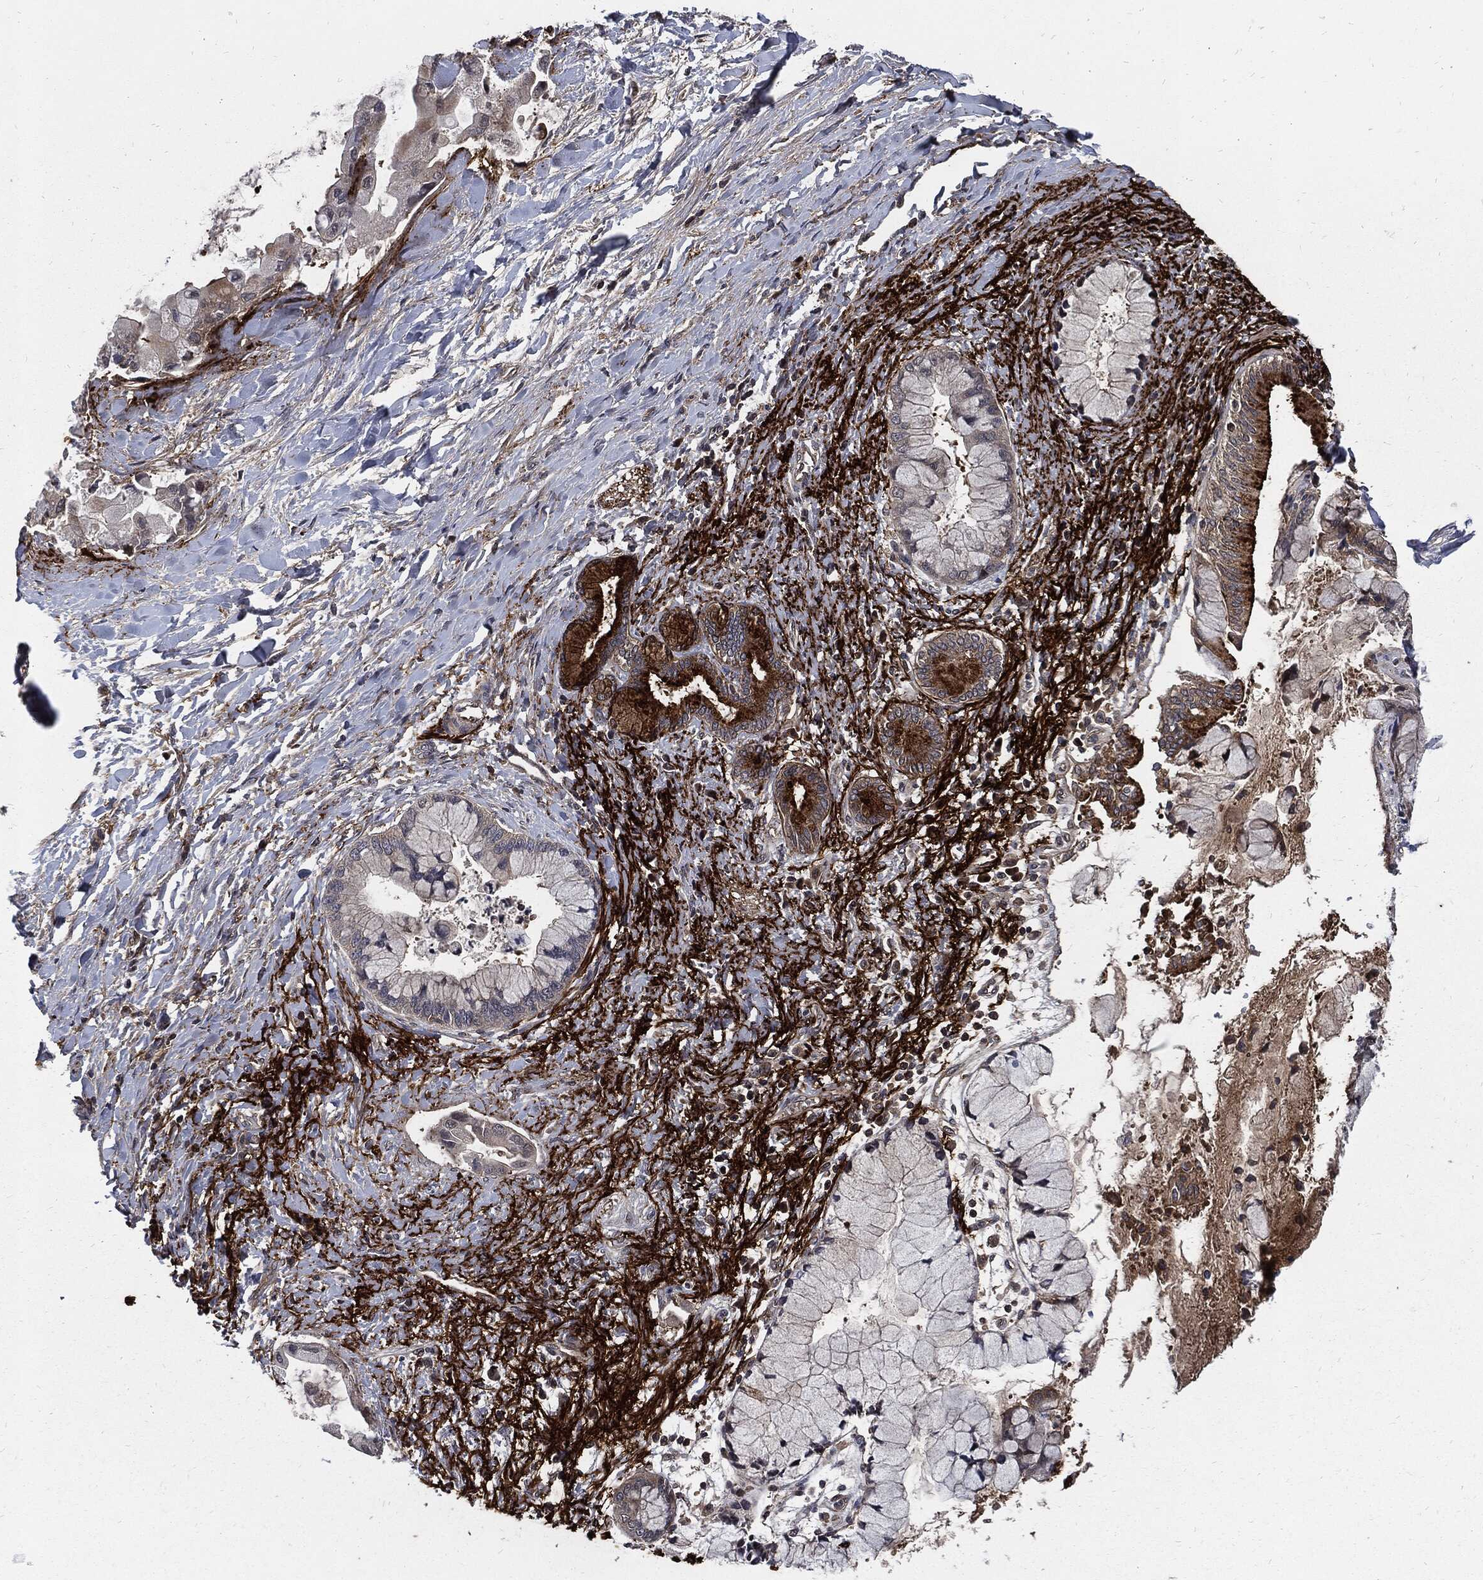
{"staining": {"intensity": "strong", "quantity": "25%-75%", "location": "cytoplasmic/membranous"}, "tissue": "liver cancer", "cell_type": "Tumor cells", "image_type": "cancer", "snomed": [{"axis": "morphology", "description": "Normal tissue, NOS"}, {"axis": "morphology", "description": "Cholangiocarcinoma"}, {"axis": "topography", "description": "Liver"}, {"axis": "topography", "description": "Peripheral nerve tissue"}], "caption": "Human liver cancer (cholangiocarcinoma) stained with a protein marker exhibits strong staining in tumor cells.", "gene": "CLU", "patient": {"sex": "male", "age": 50}}